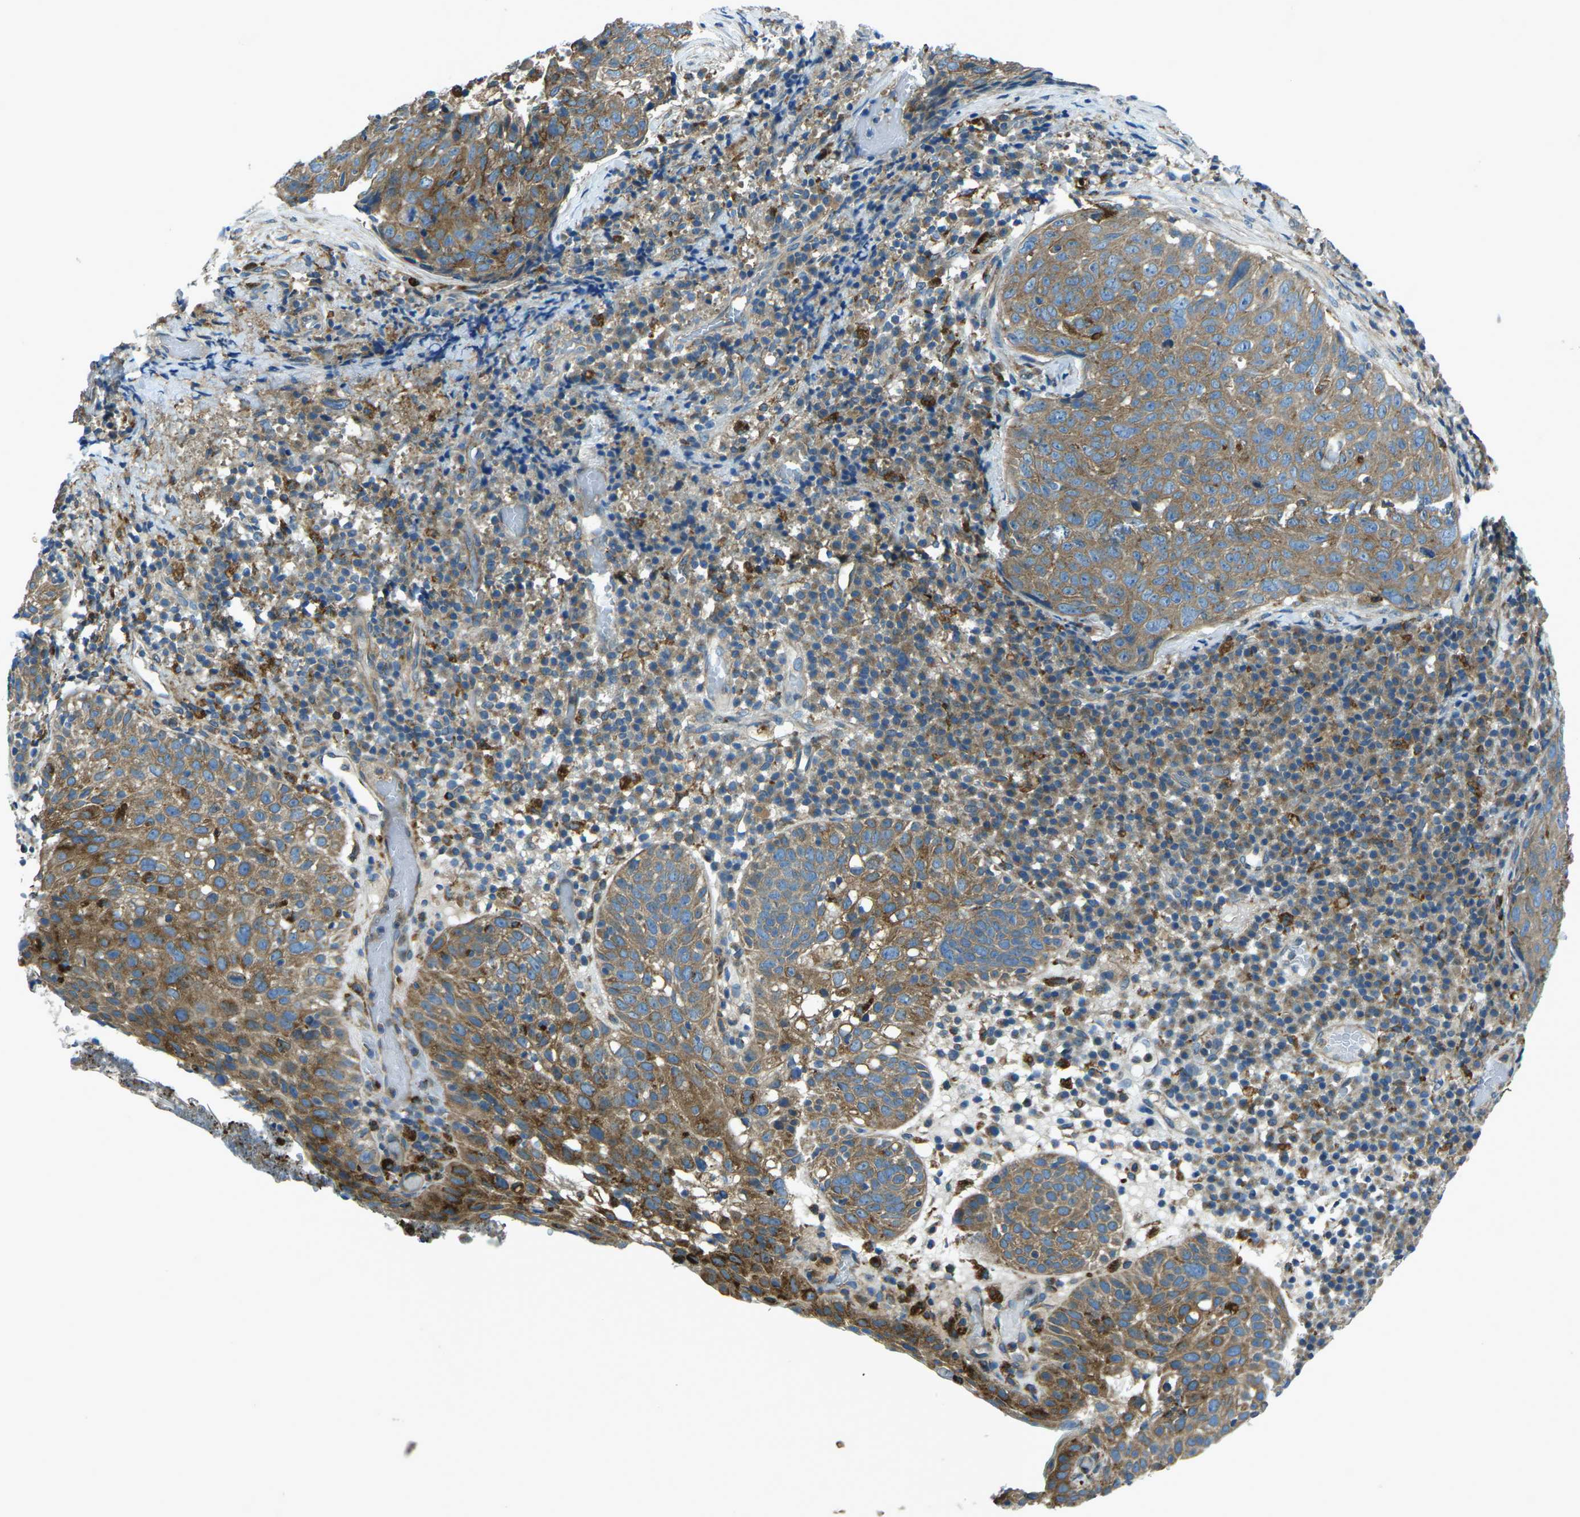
{"staining": {"intensity": "moderate", "quantity": ">75%", "location": "cytoplasmic/membranous"}, "tissue": "skin cancer", "cell_type": "Tumor cells", "image_type": "cancer", "snomed": [{"axis": "morphology", "description": "Squamous cell carcinoma in situ, NOS"}, {"axis": "morphology", "description": "Squamous cell carcinoma, NOS"}, {"axis": "topography", "description": "Skin"}], "caption": "Immunohistochemical staining of skin squamous cell carcinoma demonstrates medium levels of moderate cytoplasmic/membranous staining in about >75% of tumor cells.", "gene": "CDK17", "patient": {"sex": "male", "age": 93}}